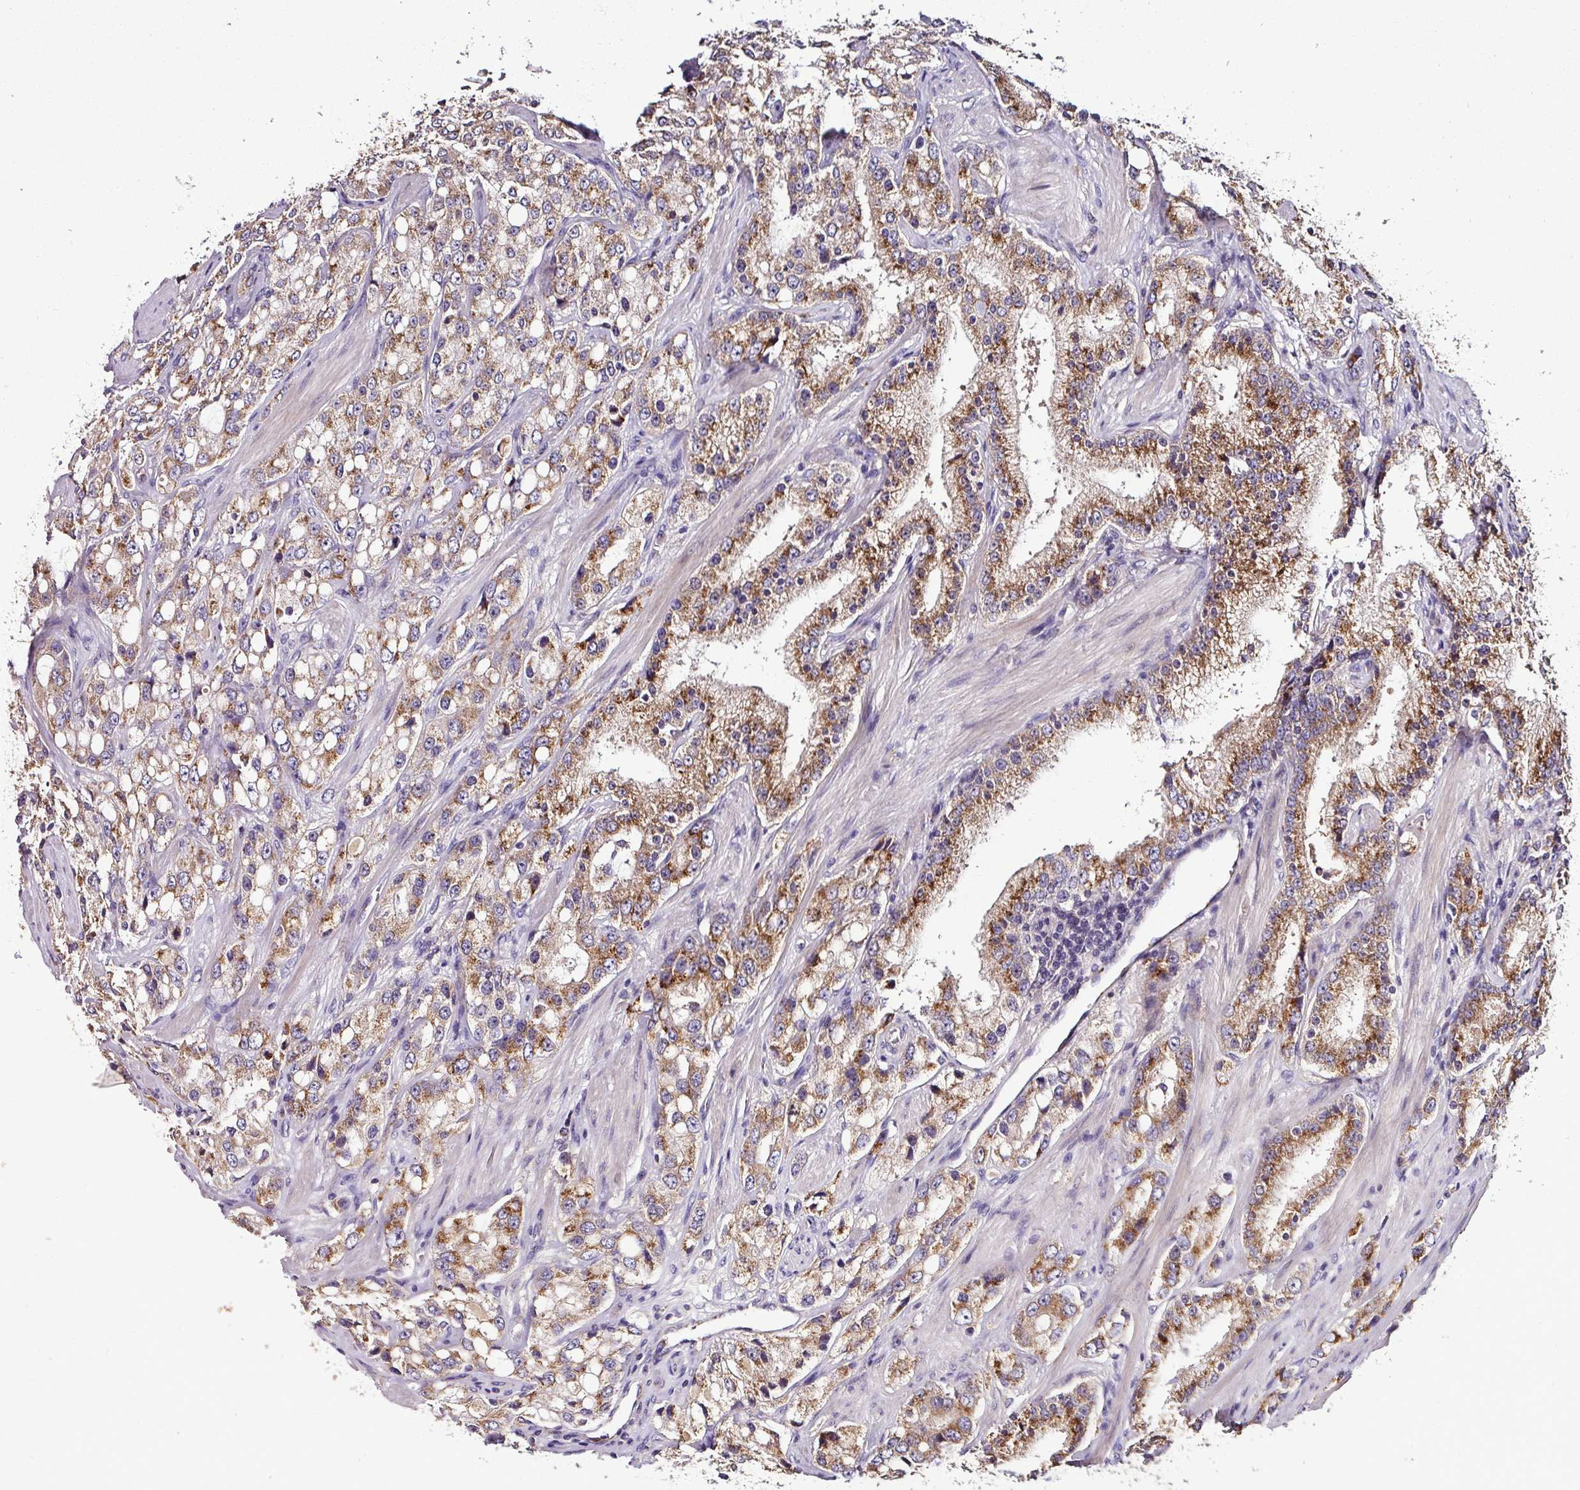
{"staining": {"intensity": "moderate", "quantity": ">75%", "location": "cytoplasmic/membranous"}, "tissue": "prostate cancer", "cell_type": "Tumor cells", "image_type": "cancer", "snomed": [{"axis": "morphology", "description": "Adenocarcinoma, High grade"}, {"axis": "topography", "description": "Prostate"}], "caption": "High-grade adenocarcinoma (prostate) tissue exhibits moderate cytoplasmic/membranous expression in about >75% of tumor cells, visualized by immunohistochemistry.", "gene": "CPD", "patient": {"sex": "male", "age": 66}}